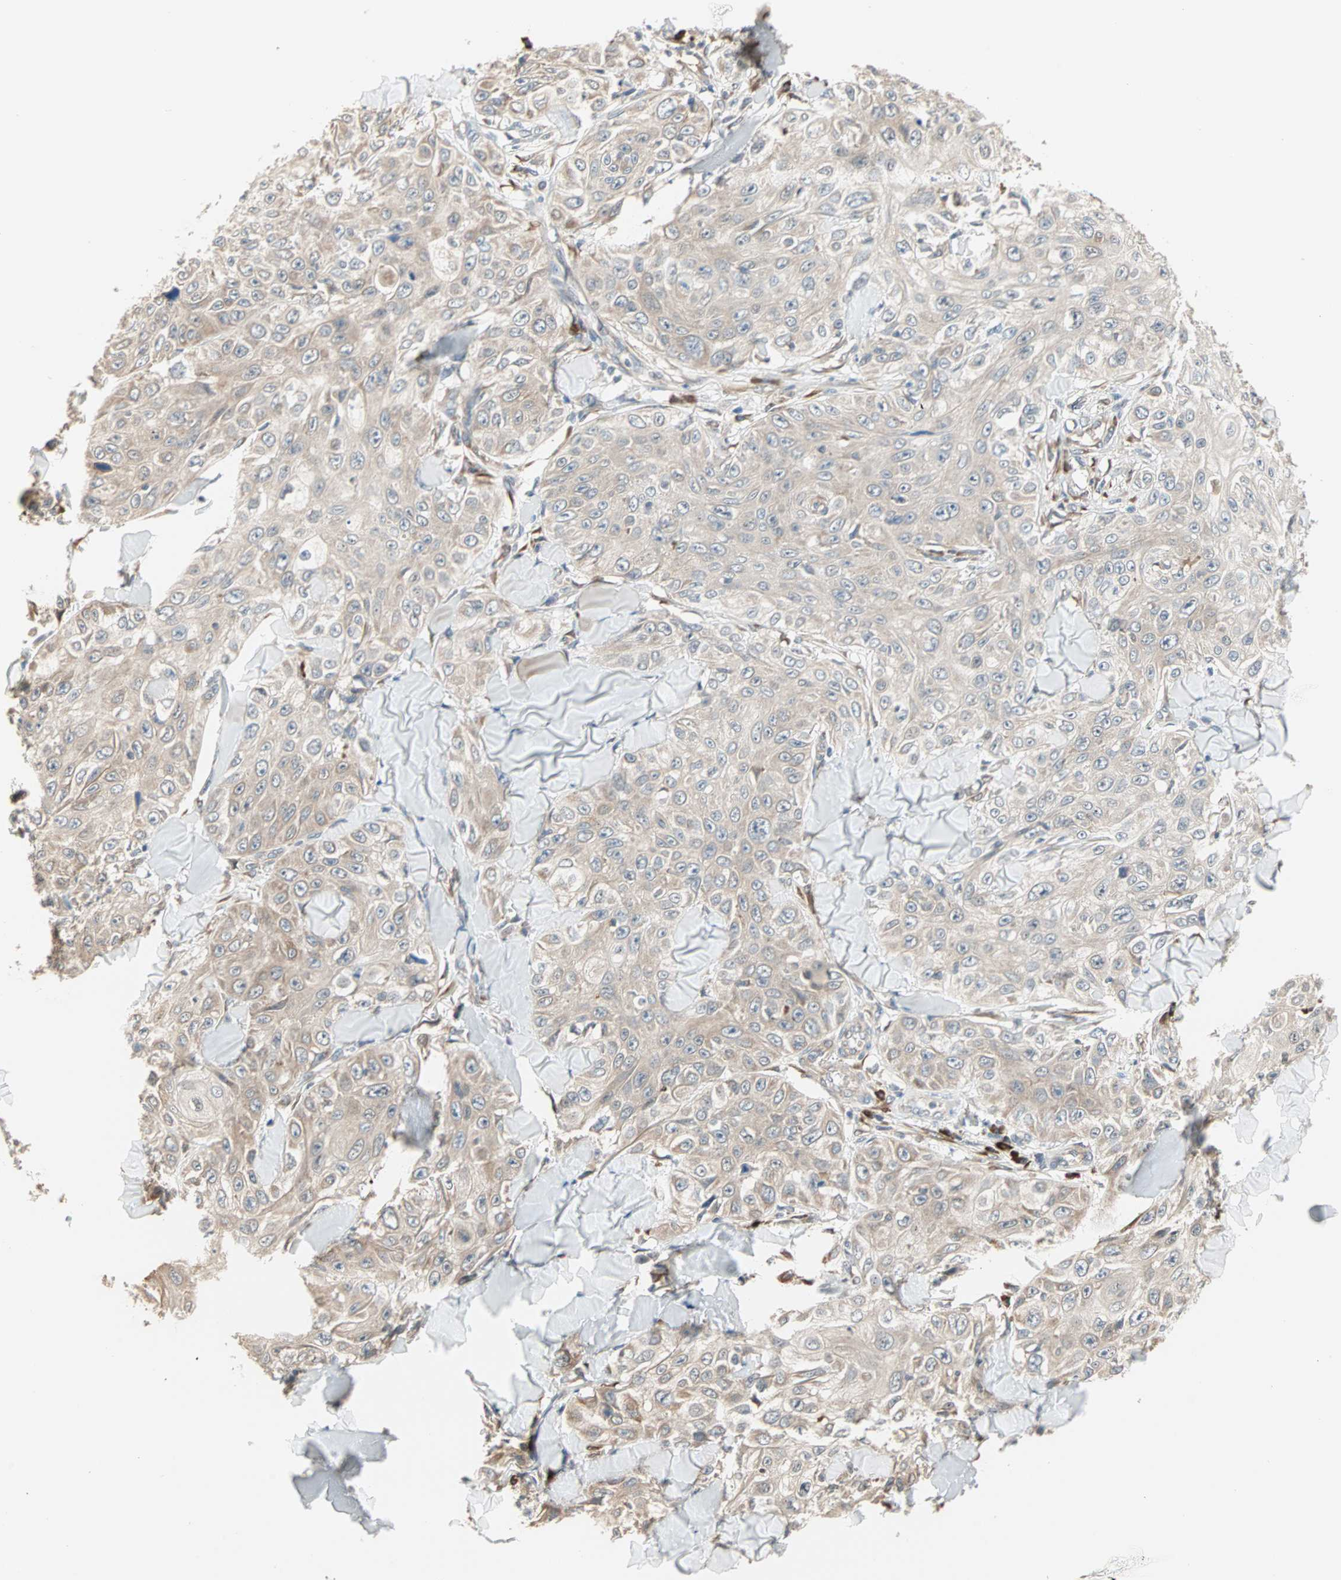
{"staining": {"intensity": "weak", "quantity": ">75%", "location": "cytoplasmic/membranous"}, "tissue": "skin cancer", "cell_type": "Tumor cells", "image_type": "cancer", "snomed": [{"axis": "morphology", "description": "Squamous cell carcinoma, NOS"}, {"axis": "topography", "description": "Skin"}], "caption": "Immunohistochemical staining of skin squamous cell carcinoma displays weak cytoplasmic/membranous protein staining in about >75% of tumor cells.", "gene": "SAR1A", "patient": {"sex": "male", "age": 86}}